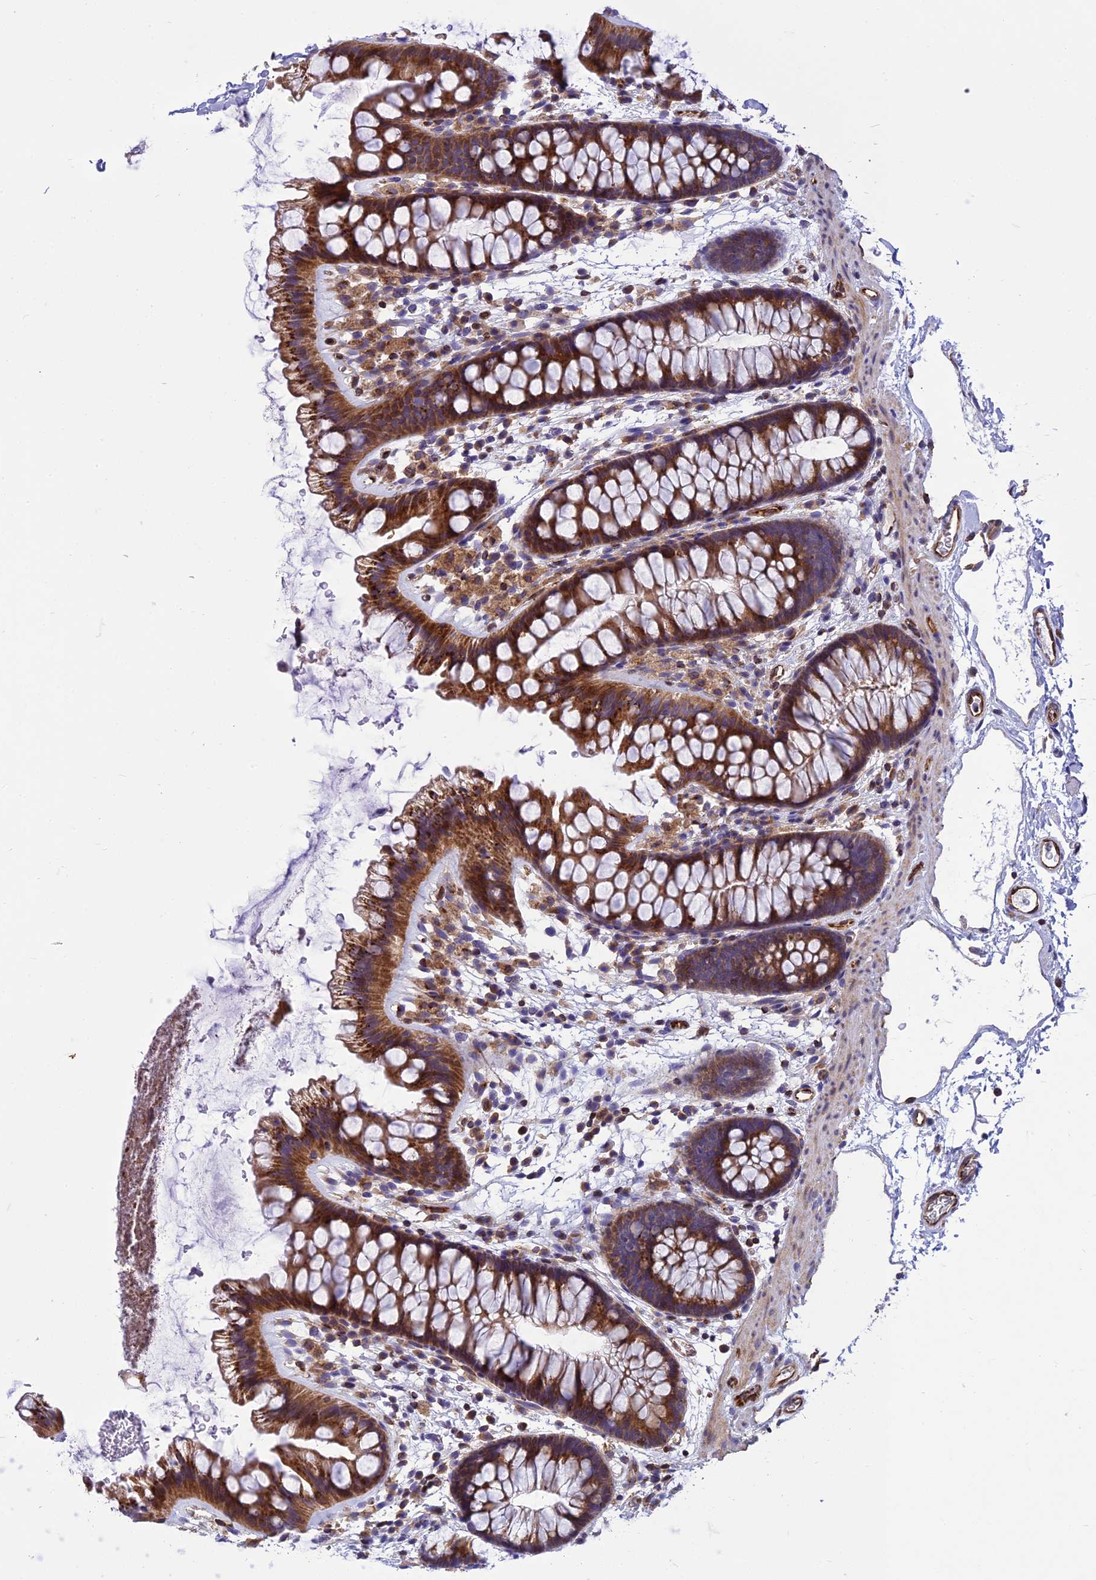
{"staining": {"intensity": "moderate", "quantity": ">75%", "location": "cytoplasmic/membranous"}, "tissue": "colon", "cell_type": "Endothelial cells", "image_type": "normal", "snomed": [{"axis": "morphology", "description": "Normal tissue, NOS"}, {"axis": "topography", "description": "Colon"}], "caption": "This photomicrograph demonstrates IHC staining of benign human colon, with medium moderate cytoplasmic/membranous positivity in approximately >75% of endothelial cells.", "gene": "GIMAP1", "patient": {"sex": "female", "age": 62}}